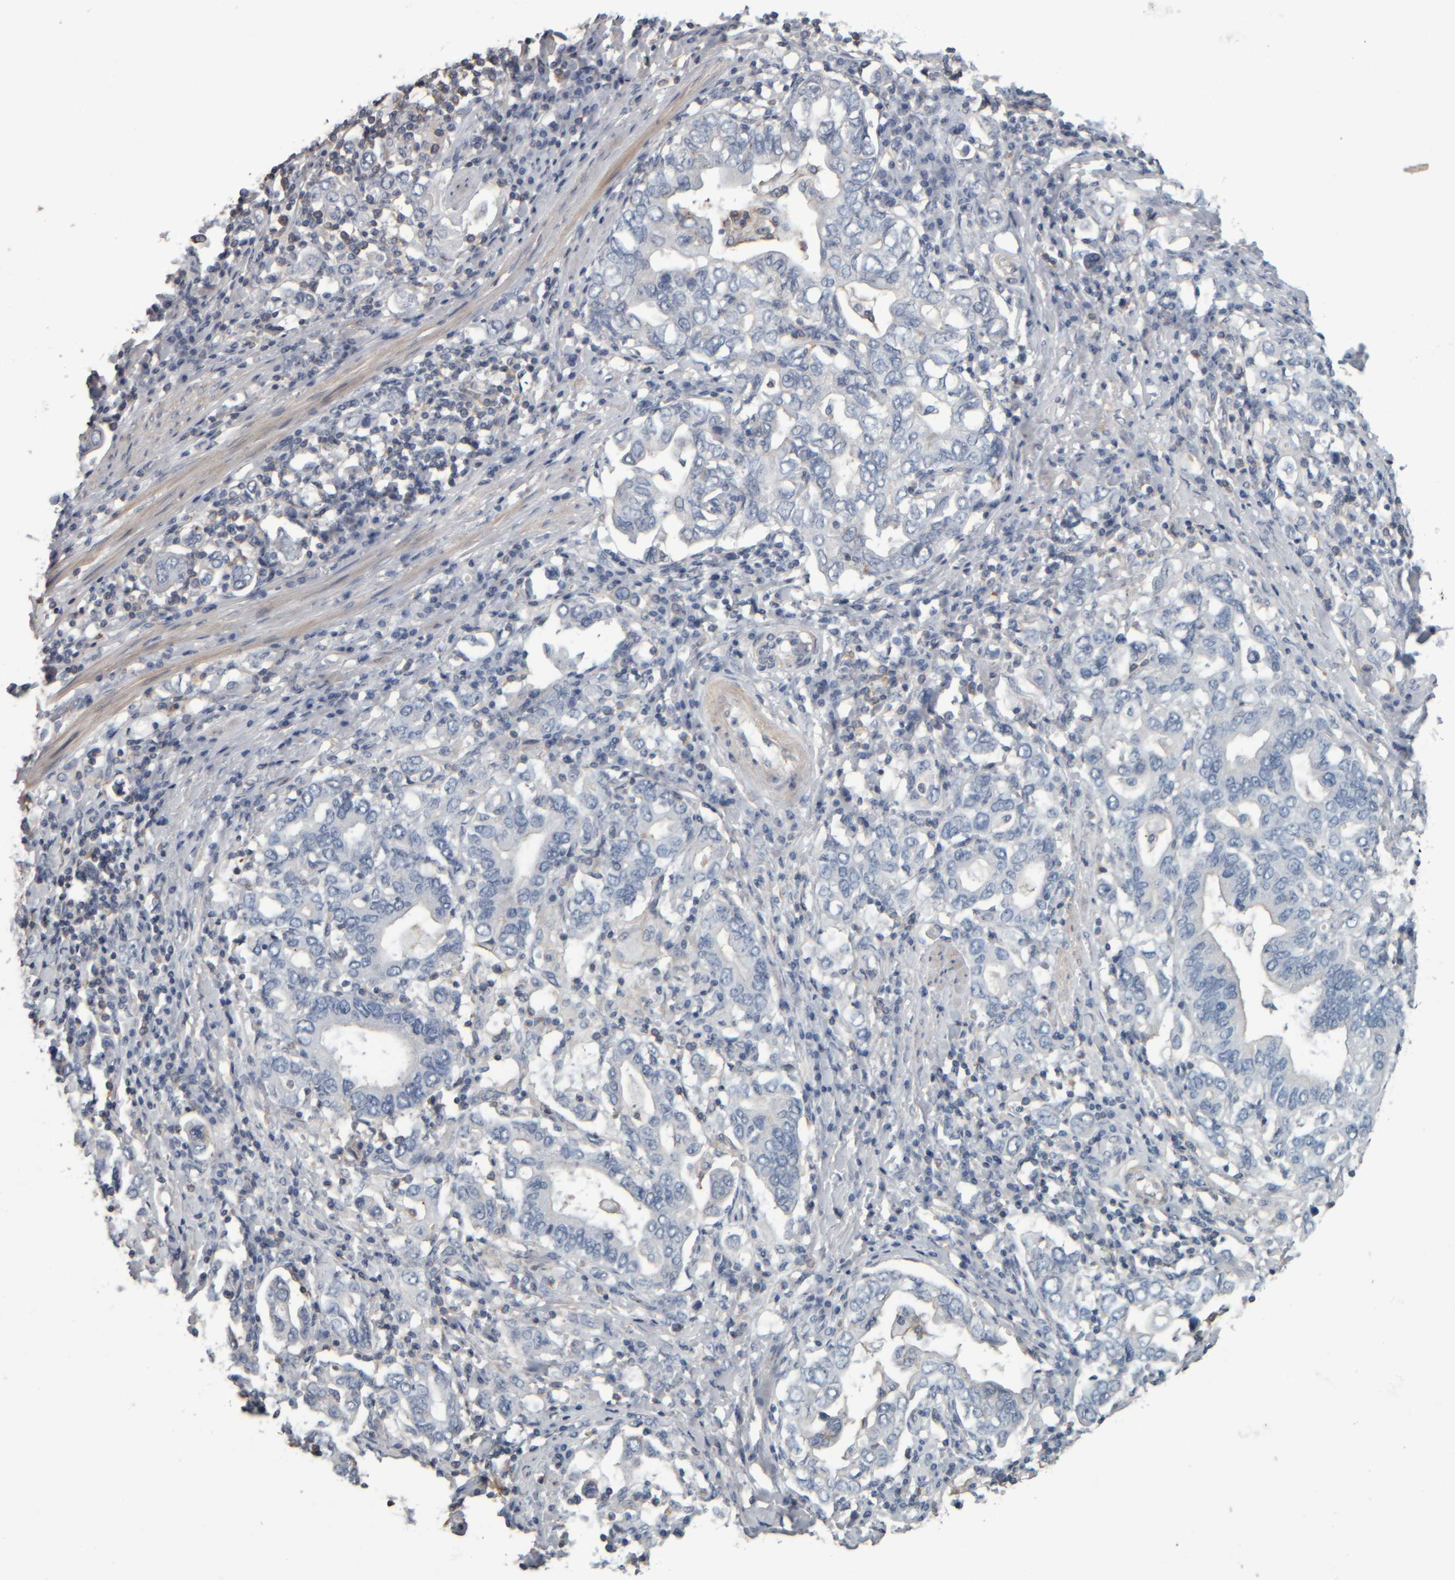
{"staining": {"intensity": "negative", "quantity": "none", "location": "none"}, "tissue": "stomach cancer", "cell_type": "Tumor cells", "image_type": "cancer", "snomed": [{"axis": "morphology", "description": "Adenocarcinoma, NOS"}, {"axis": "topography", "description": "Stomach, upper"}], "caption": "An IHC photomicrograph of stomach cancer is shown. There is no staining in tumor cells of stomach cancer. (Brightfield microscopy of DAB immunohistochemistry (IHC) at high magnification).", "gene": "CAVIN4", "patient": {"sex": "male", "age": 62}}